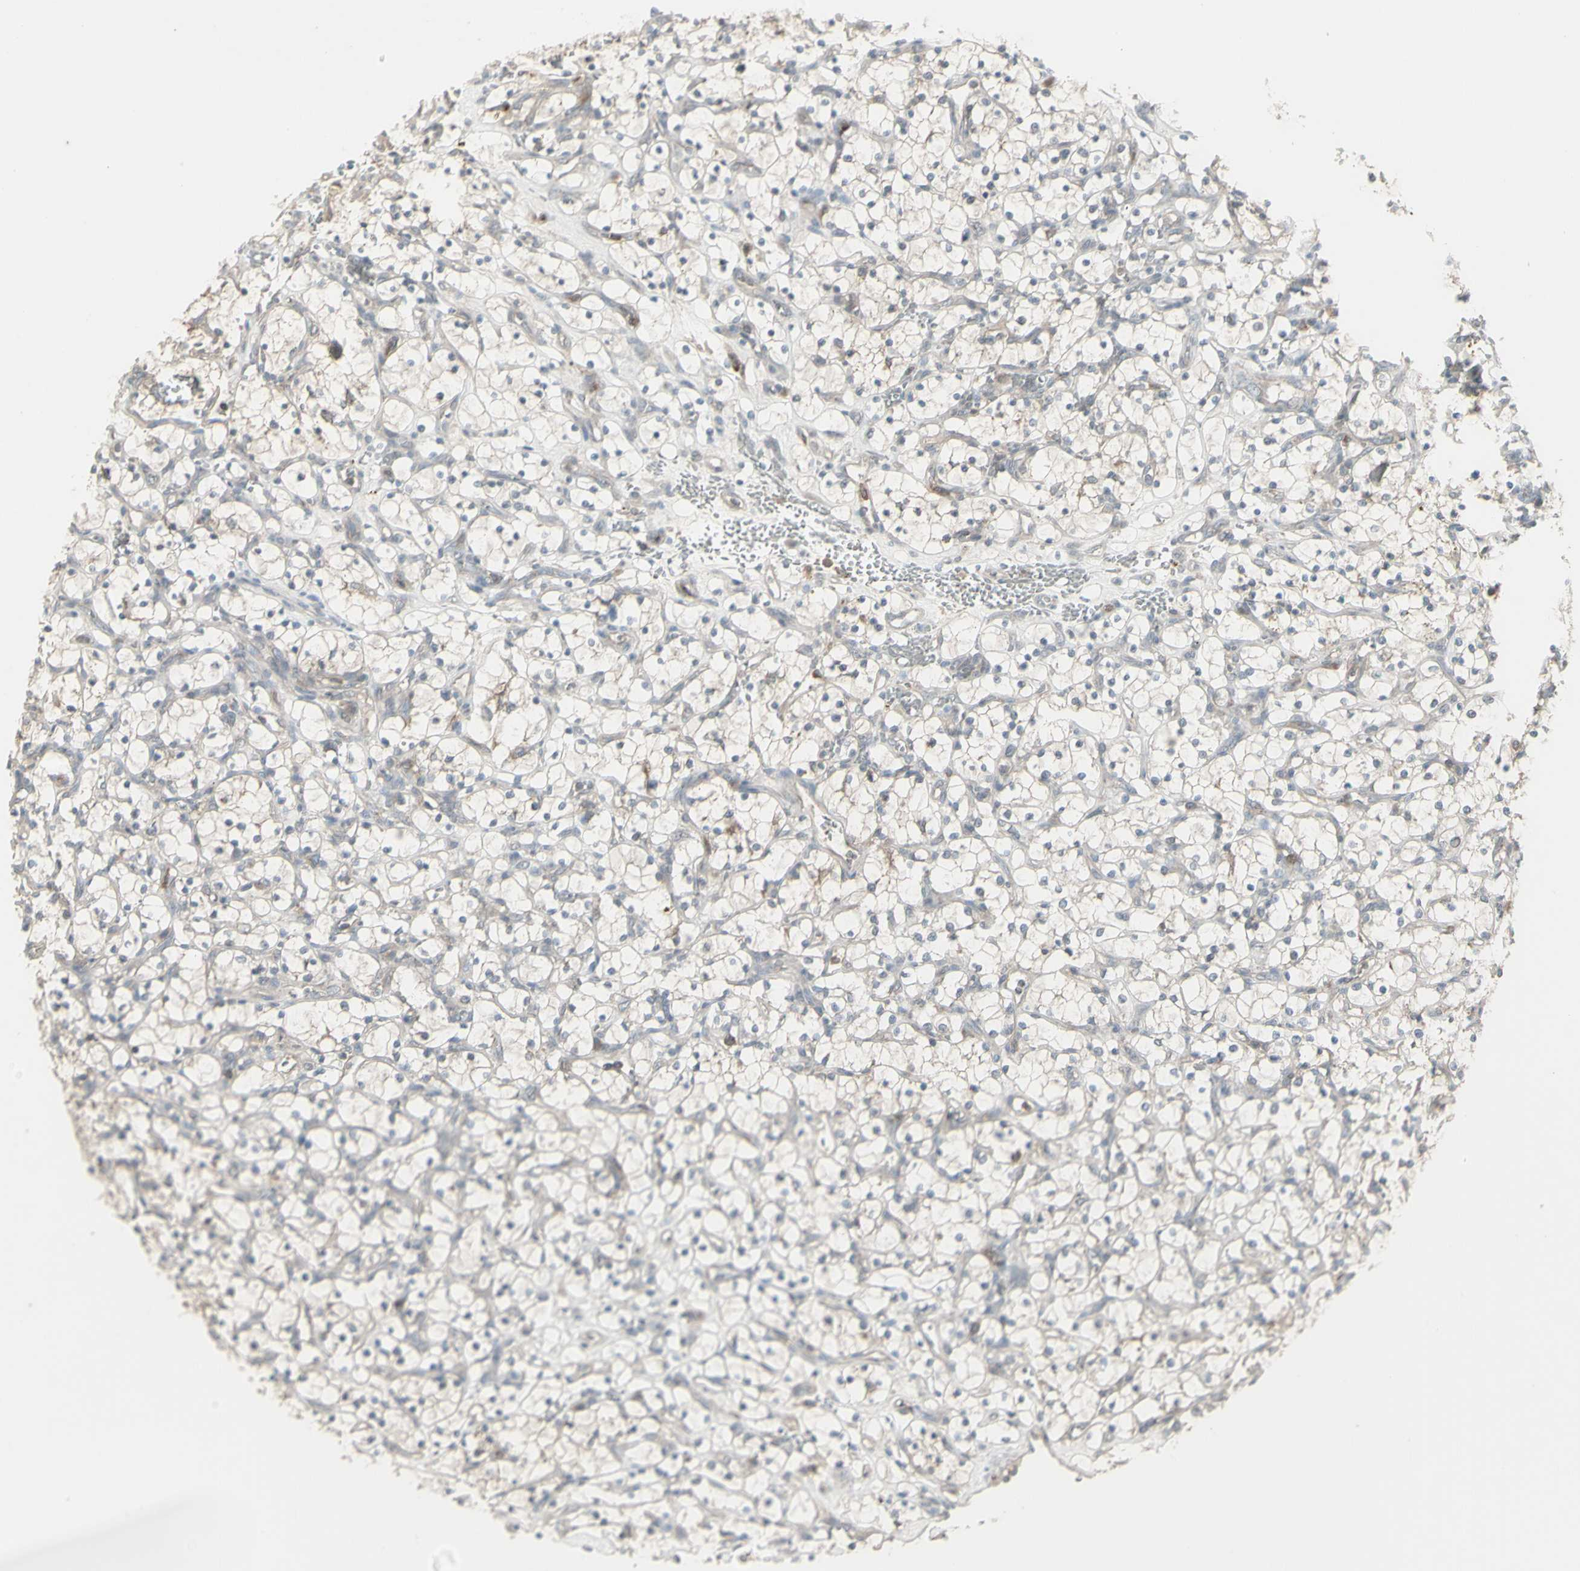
{"staining": {"intensity": "negative", "quantity": "none", "location": "none"}, "tissue": "renal cancer", "cell_type": "Tumor cells", "image_type": "cancer", "snomed": [{"axis": "morphology", "description": "Adenocarcinoma, NOS"}, {"axis": "topography", "description": "Kidney"}], "caption": "This is a histopathology image of IHC staining of renal adenocarcinoma, which shows no staining in tumor cells.", "gene": "CSK", "patient": {"sex": "female", "age": 69}}